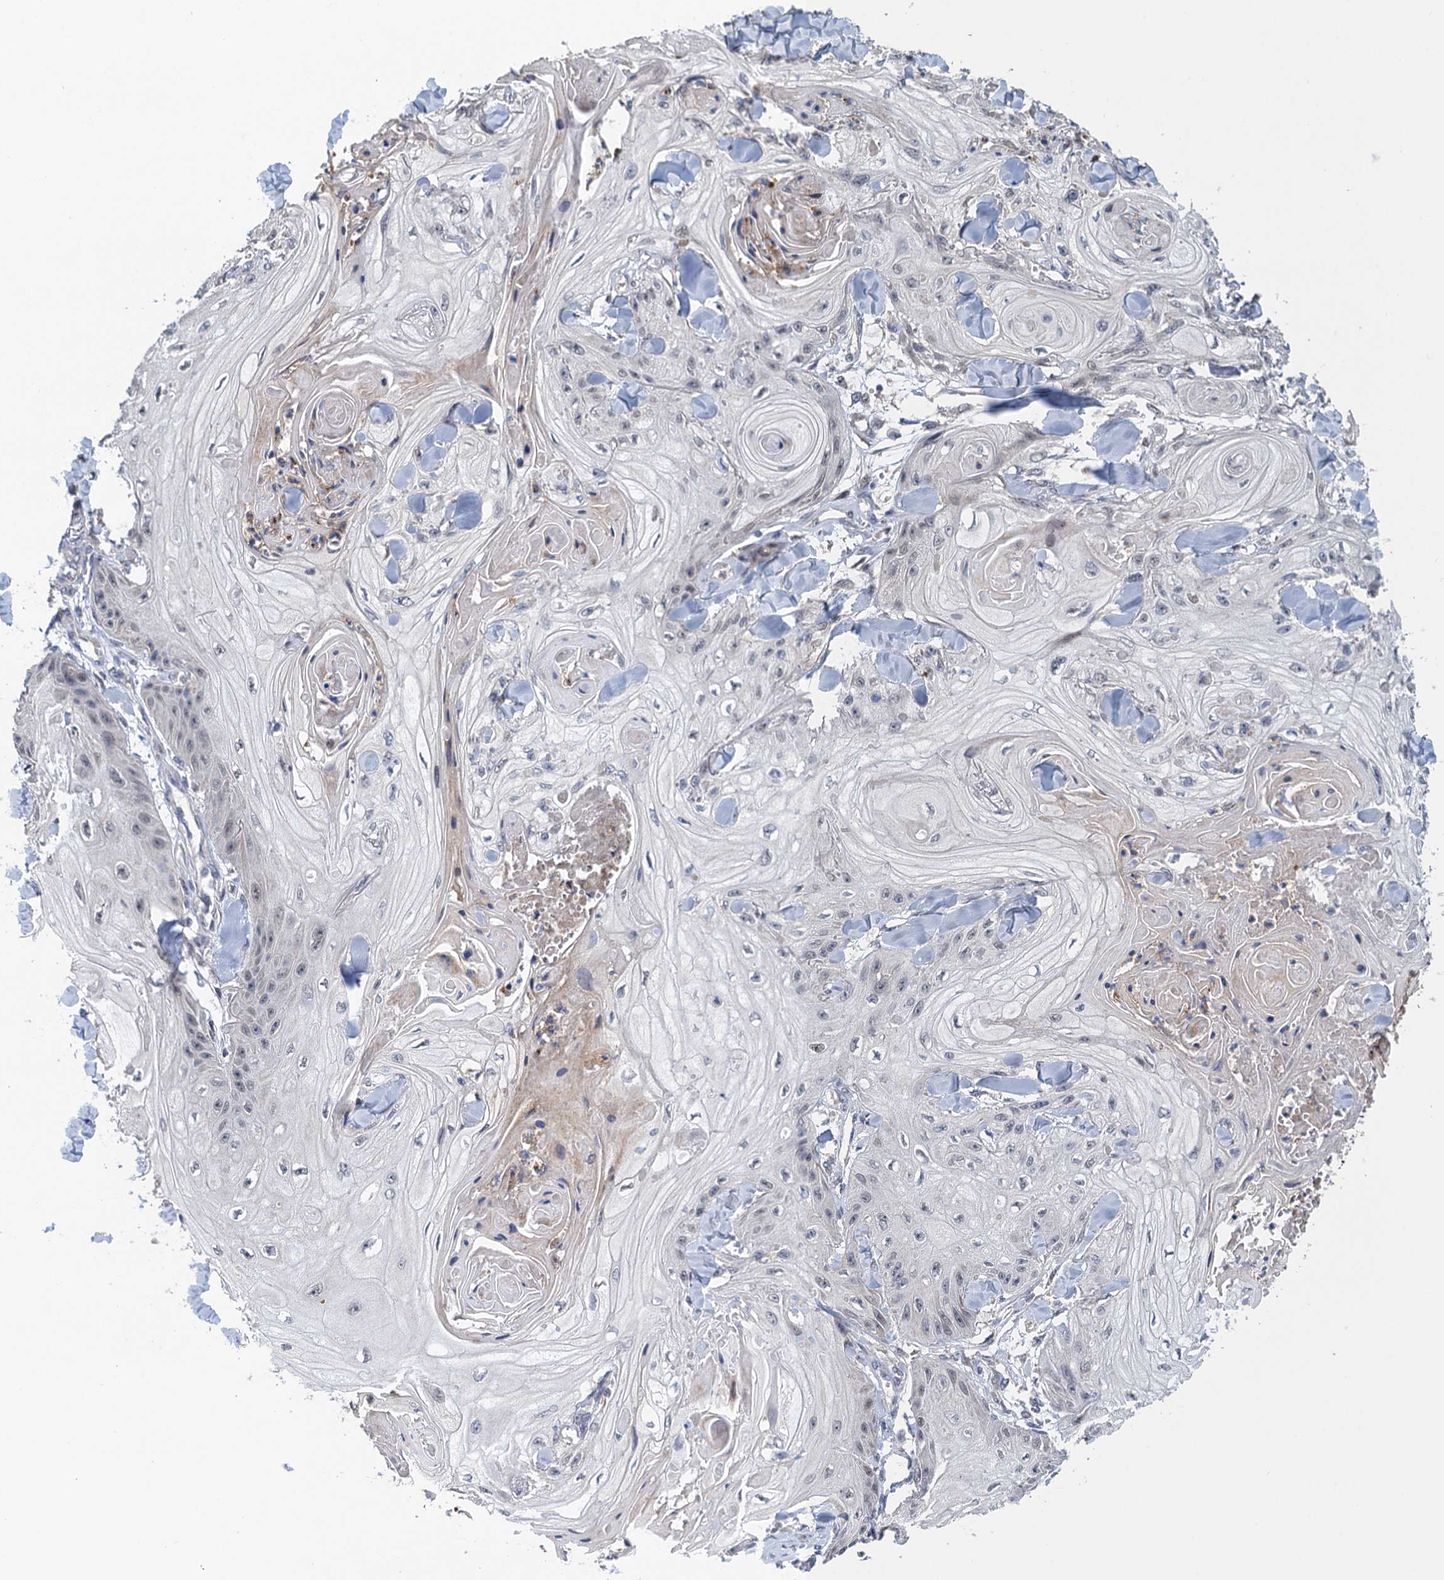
{"staining": {"intensity": "negative", "quantity": "none", "location": "none"}, "tissue": "skin cancer", "cell_type": "Tumor cells", "image_type": "cancer", "snomed": [{"axis": "morphology", "description": "Squamous cell carcinoma, NOS"}, {"axis": "topography", "description": "Skin"}], "caption": "An immunohistochemistry (IHC) image of skin squamous cell carcinoma is shown. There is no staining in tumor cells of skin squamous cell carcinoma.", "gene": "MDM1", "patient": {"sex": "male", "age": 74}}